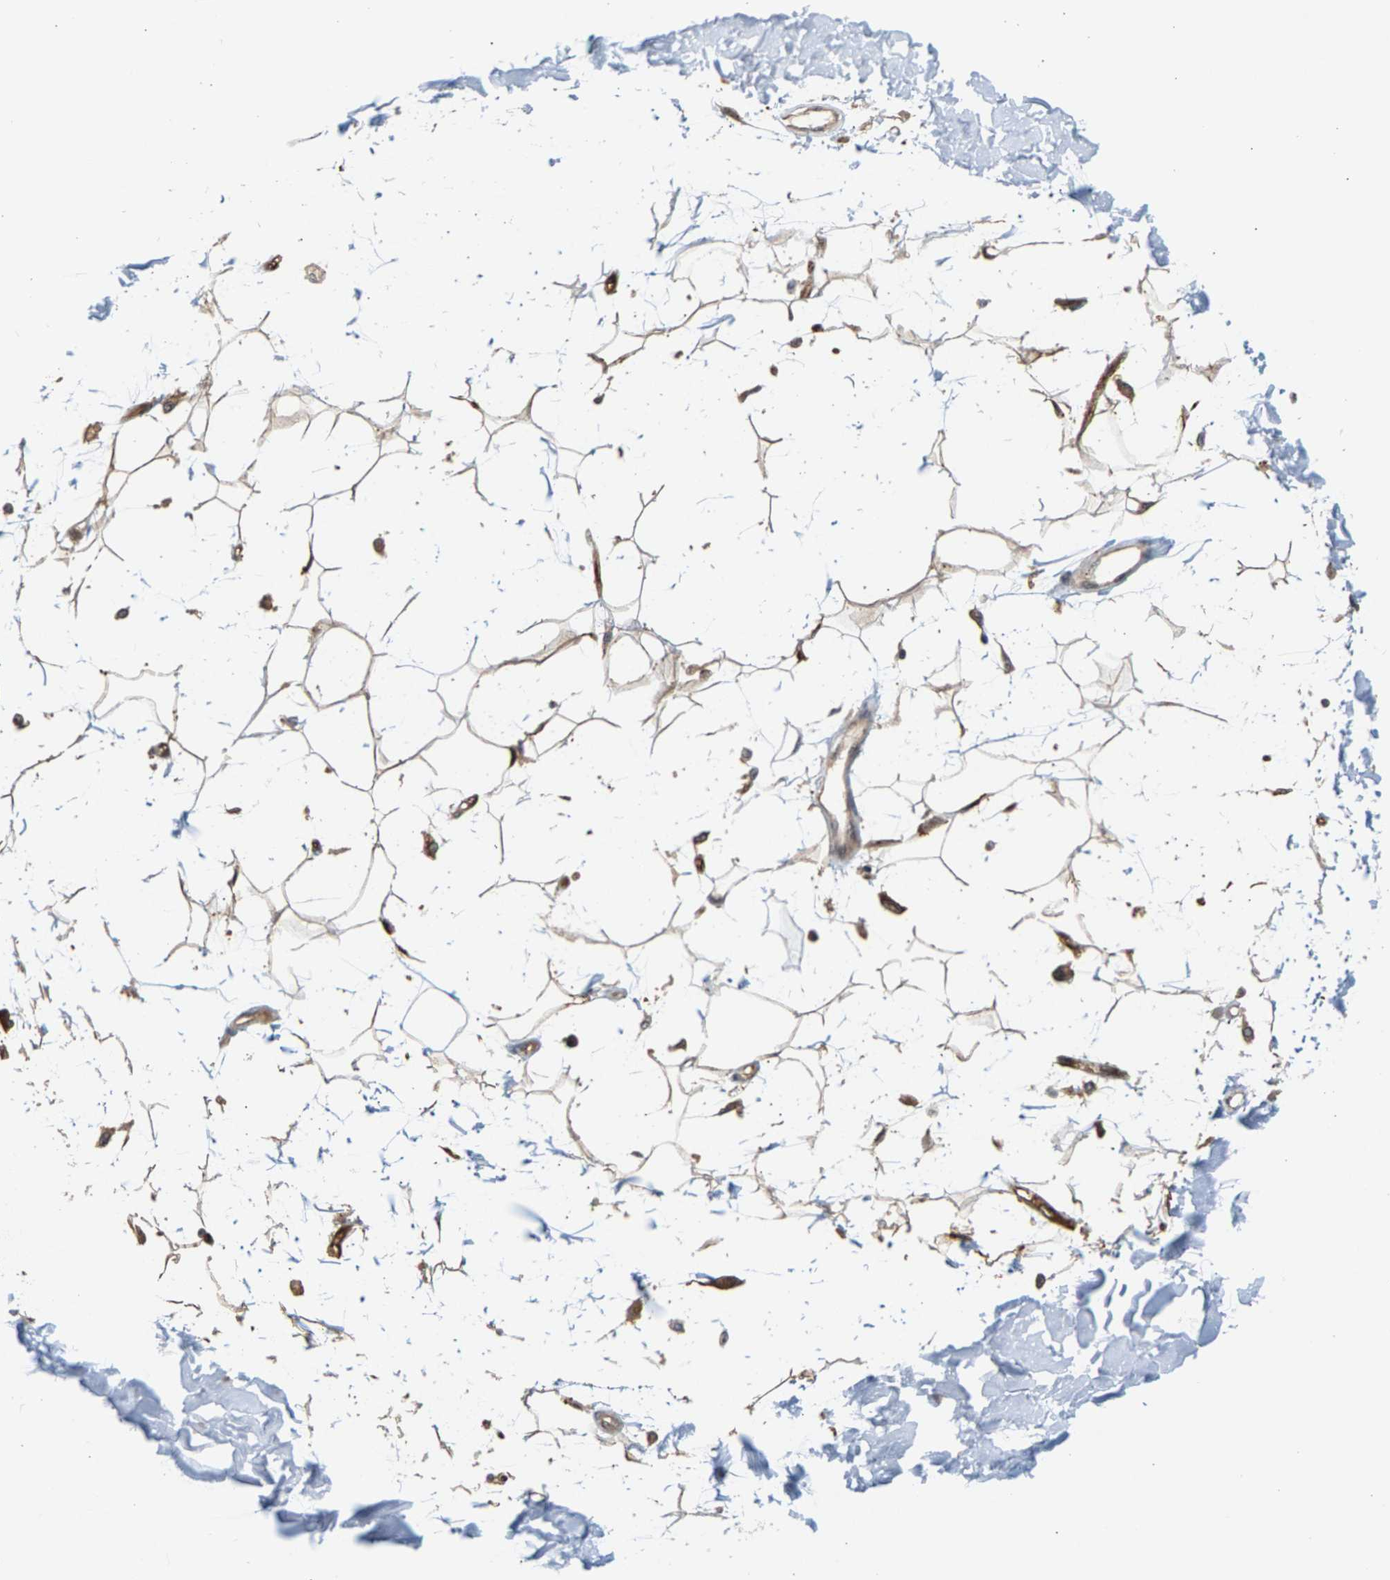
{"staining": {"intensity": "strong", "quantity": ">75%", "location": "cytoplasmic/membranous"}, "tissue": "adipose tissue", "cell_type": "Adipocytes", "image_type": "normal", "snomed": [{"axis": "morphology", "description": "Squamous cell carcinoma, NOS"}, {"axis": "topography", "description": "Skin"}], "caption": "High-power microscopy captured an immunohistochemistry micrograph of normal adipose tissue, revealing strong cytoplasmic/membranous positivity in about >75% of adipocytes. Ihc stains the protein of interest in brown and the nuclei are stained blue.", "gene": "MAP2K5", "patient": {"sex": "male", "age": 83}}